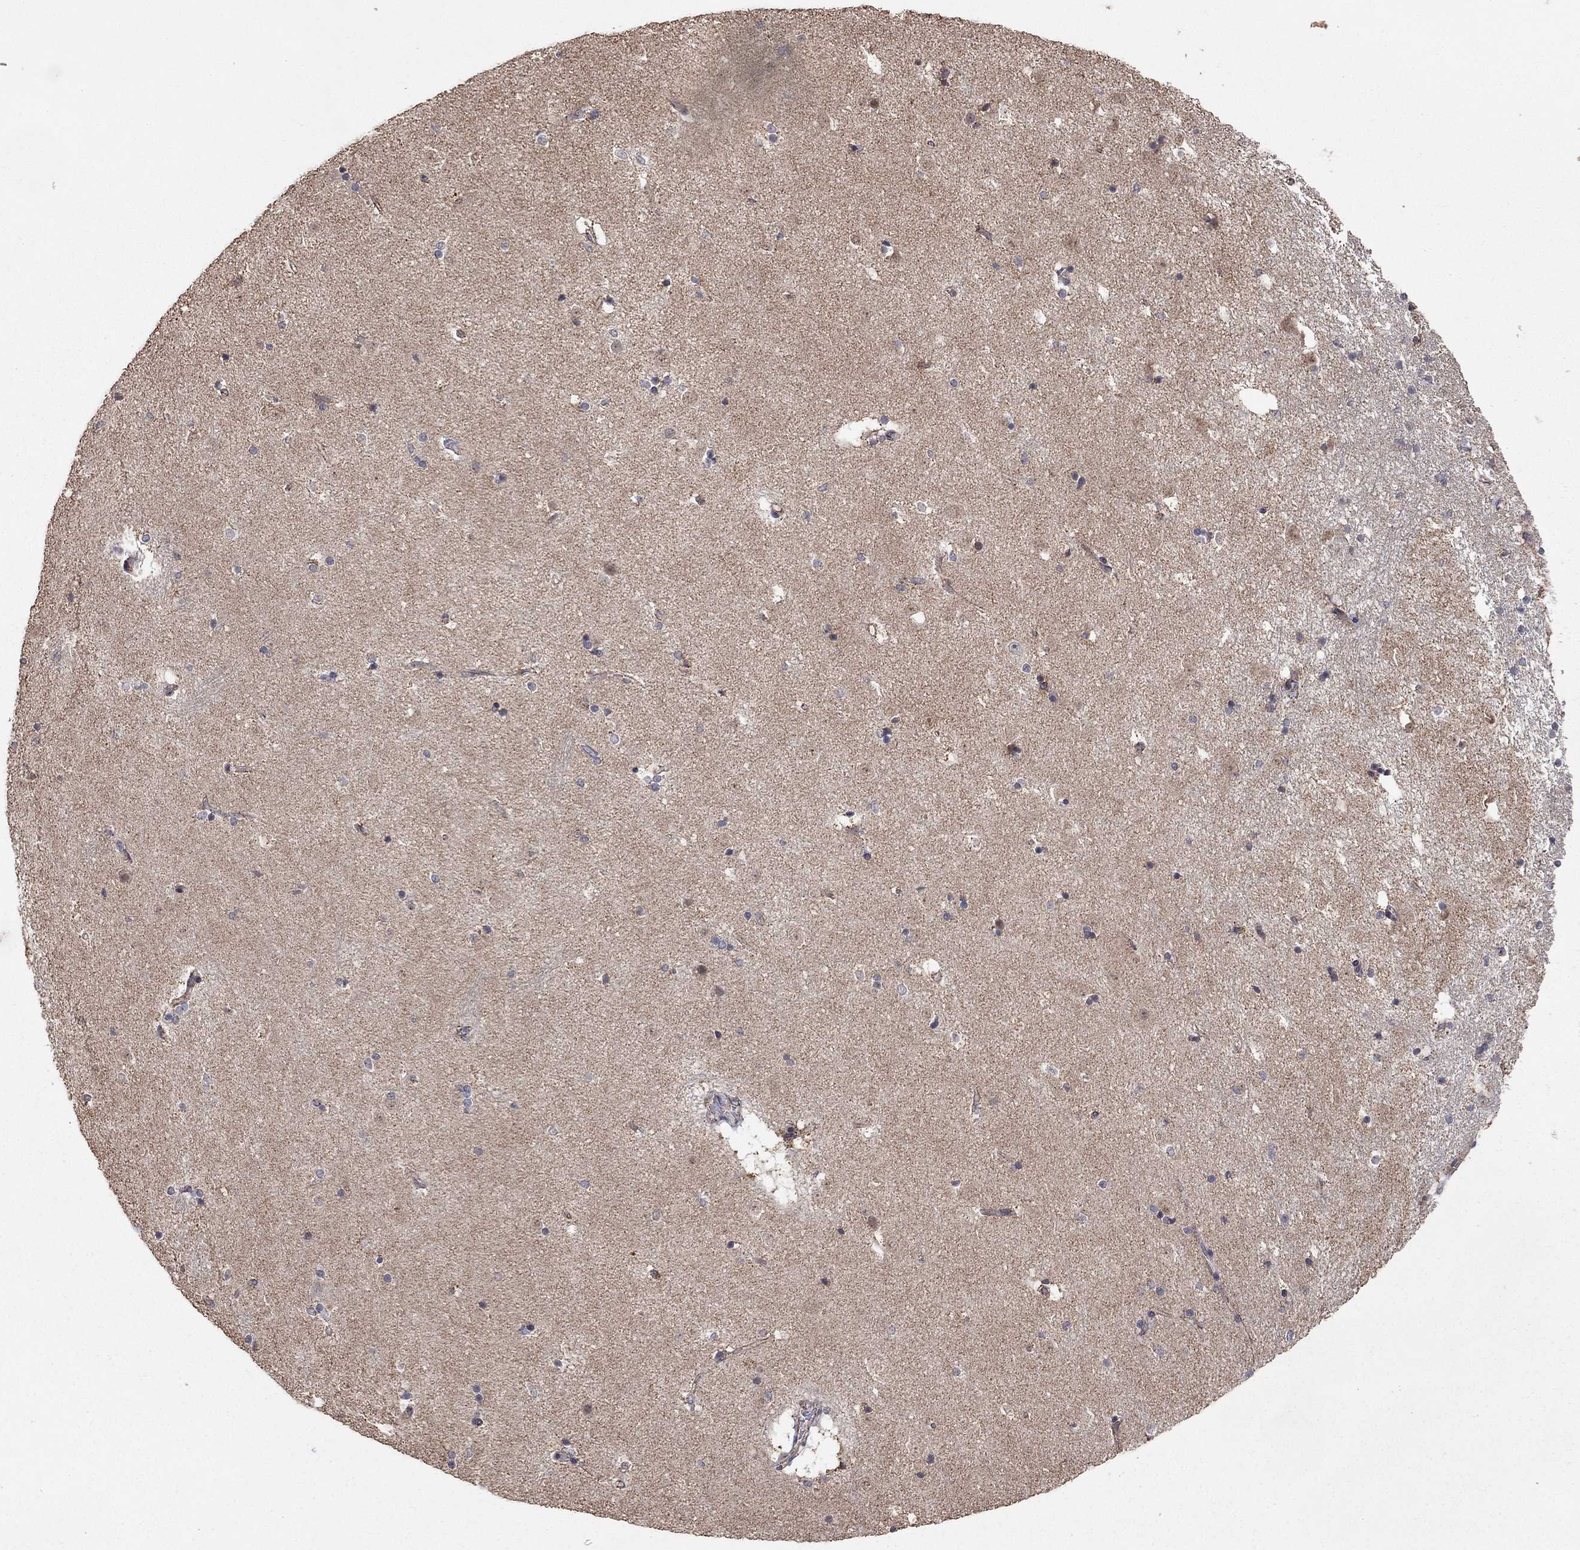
{"staining": {"intensity": "negative", "quantity": "none", "location": "none"}, "tissue": "caudate", "cell_type": "Glial cells", "image_type": "normal", "snomed": [{"axis": "morphology", "description": "Normal tissue, NOS"}, {"axis": "topography", "description": "Lateral ventricle wall"}], "caption": "This is a photomicrograph of immunohistochemistry staining of benign caudate, which shows no positivity in glial cells. (DAB immunohistochemistry visualized using brightfield microscopy, high magnification).", "gene": "ANKRA2", "patient": {"sex": "male", "age": 51}}